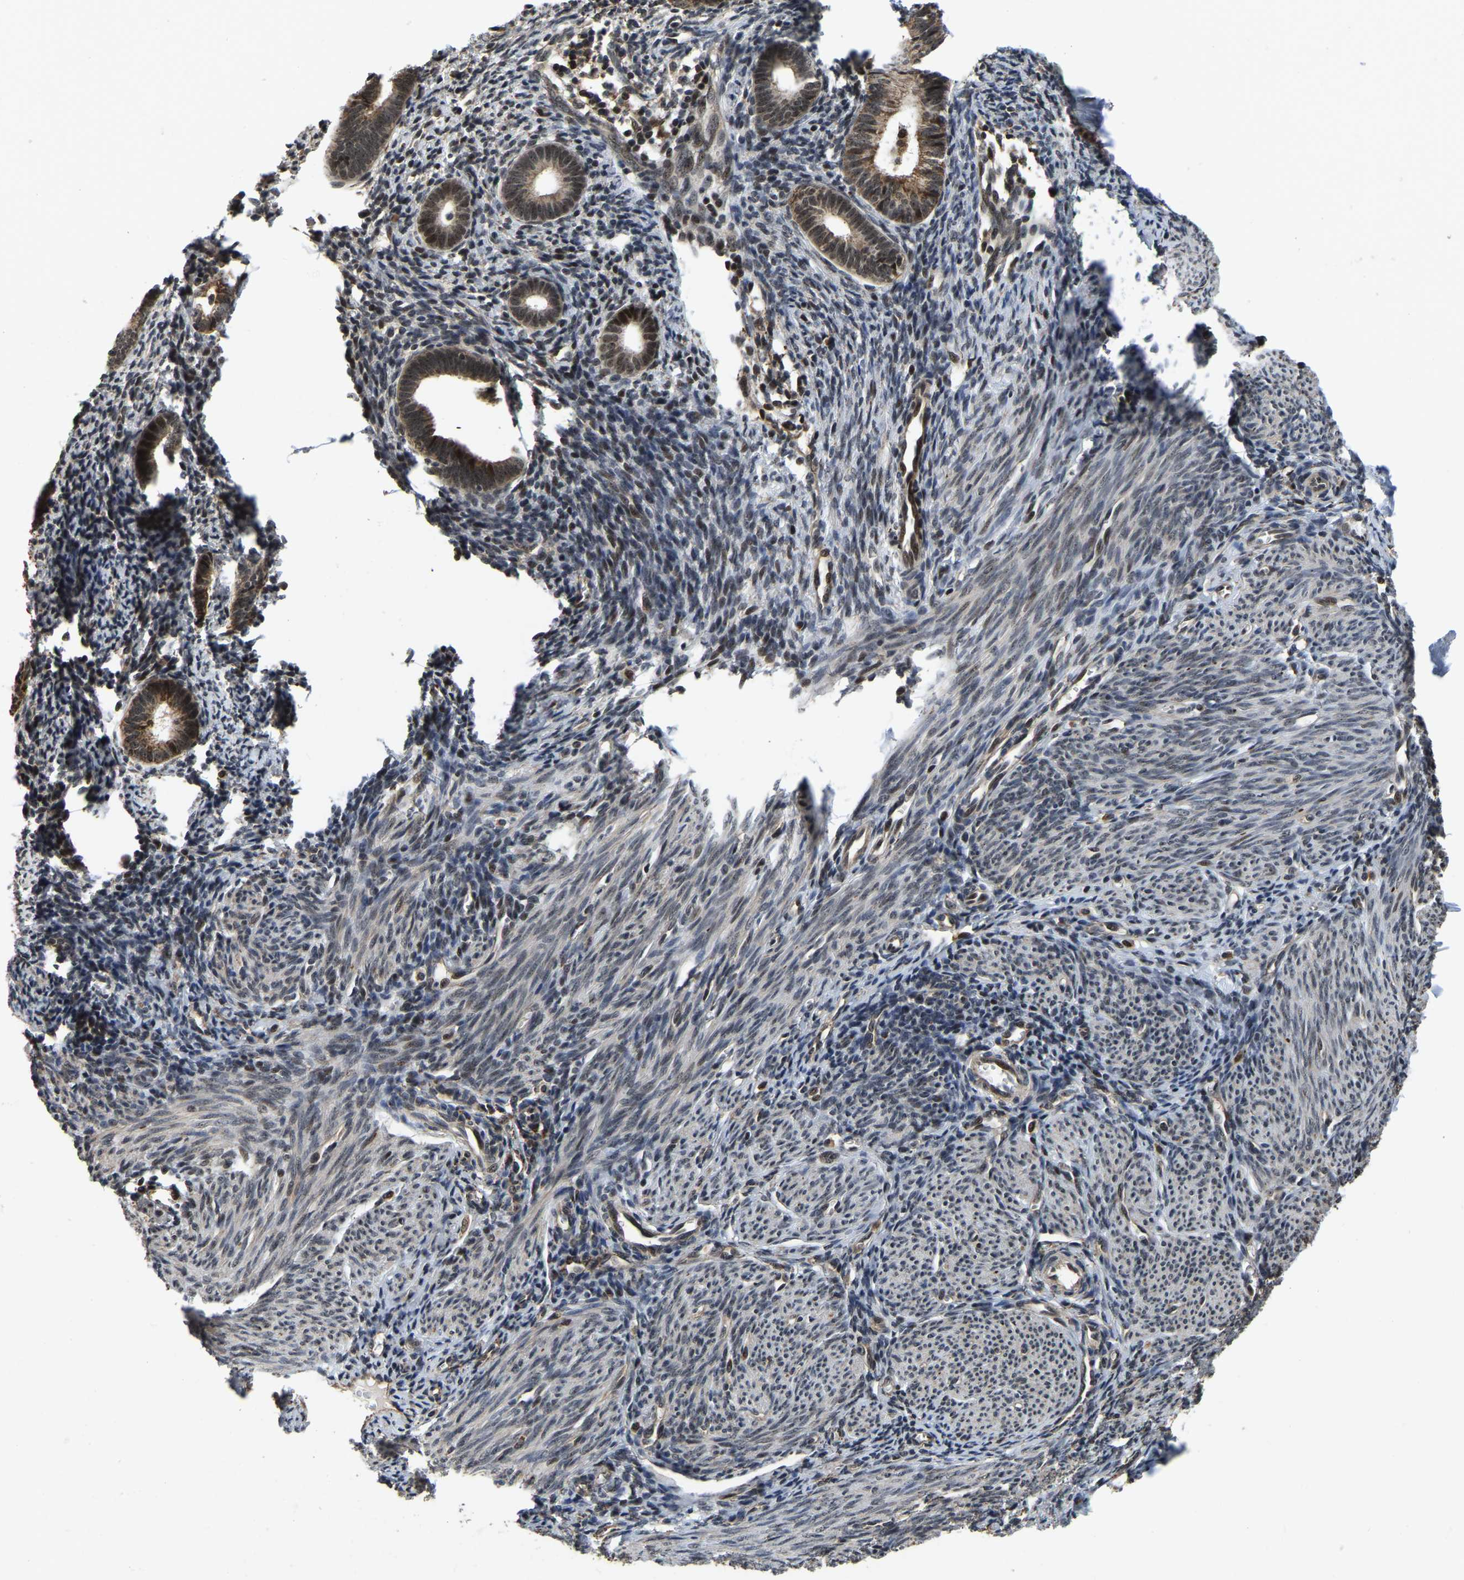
{"staining": {"intensity": "moderate", "quantity": "25%-75%", "location": "cytoplasmic/membranous,nuclear"}, "tissue": "endometrium", "cell_type": "Cells in endometrial stroma", "image_type": "normal", "snomed": [{"axis": "morphology", "description": "Normal tissue, NOS"}, {"axis": "morphology", "description": "Adenocarcinoma, NOS"}, {"axis": "topography", "description": "Endometrium"}], "caption": "This photomicrograph shows immunohistochemistry (IHC) staining of normal human endometrium, with medium moderate cytoplasmic/membranous,nuclear positivity in about 25%-75% of cells in endometrial stroma.", "gene": "CIAO1", "patient": {"sex": "female", "age": 57}}